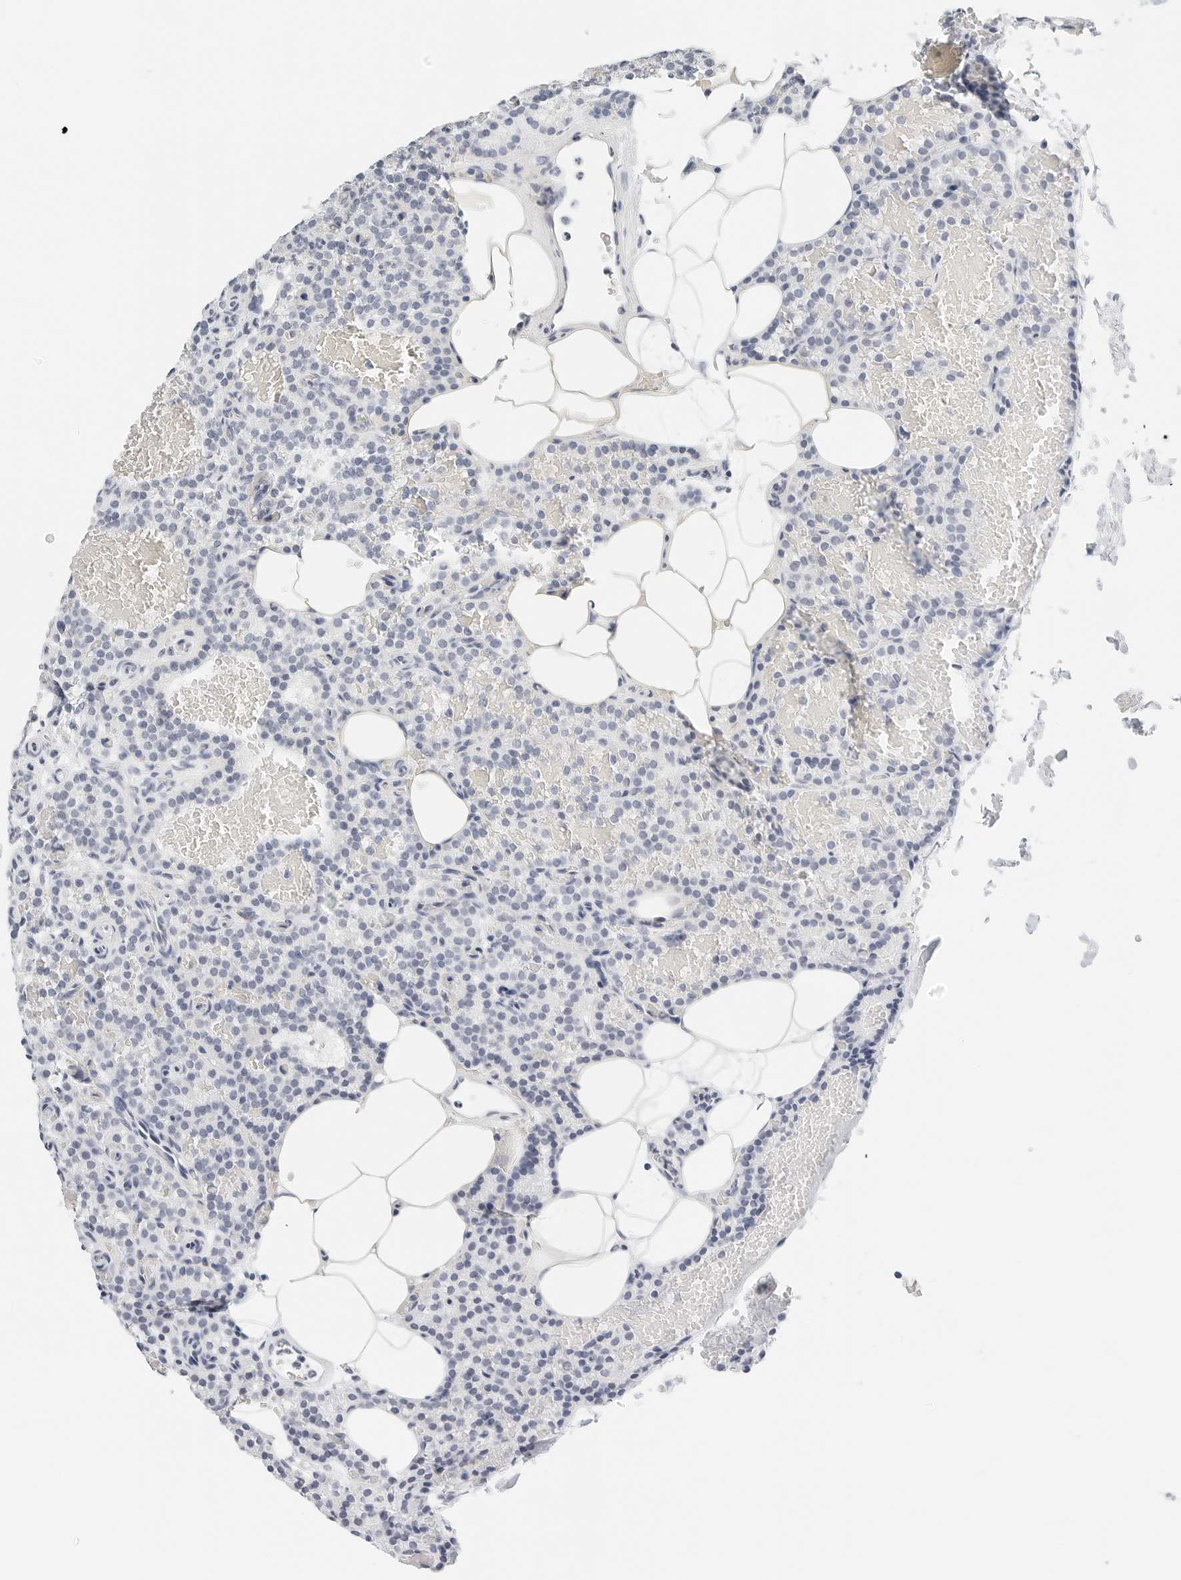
{"staining": {"intensity": "negative", "quantity": "none", "location": "none"}, "tissue": "parathyroid gland", "cell_type": "Glandular cells", "image_type": "normal", "snomed": [{"axis": "morphology", "description": "Normal tissue, NOS"}, {"axis": "topography", "description": "Parathyroid gland"}], "caption": "The micrograph reveals no staining of glandular cells in benign parathyroid gland. The staining was performed using DAB (3,3'-diaminobenzidine) to visualize the protein expression in brown, while the nuclei were stained in blue with hematoxylin (Magnification: 20x).", "gene": "CD22", "patient": {"sex": "male", "age": 58}}